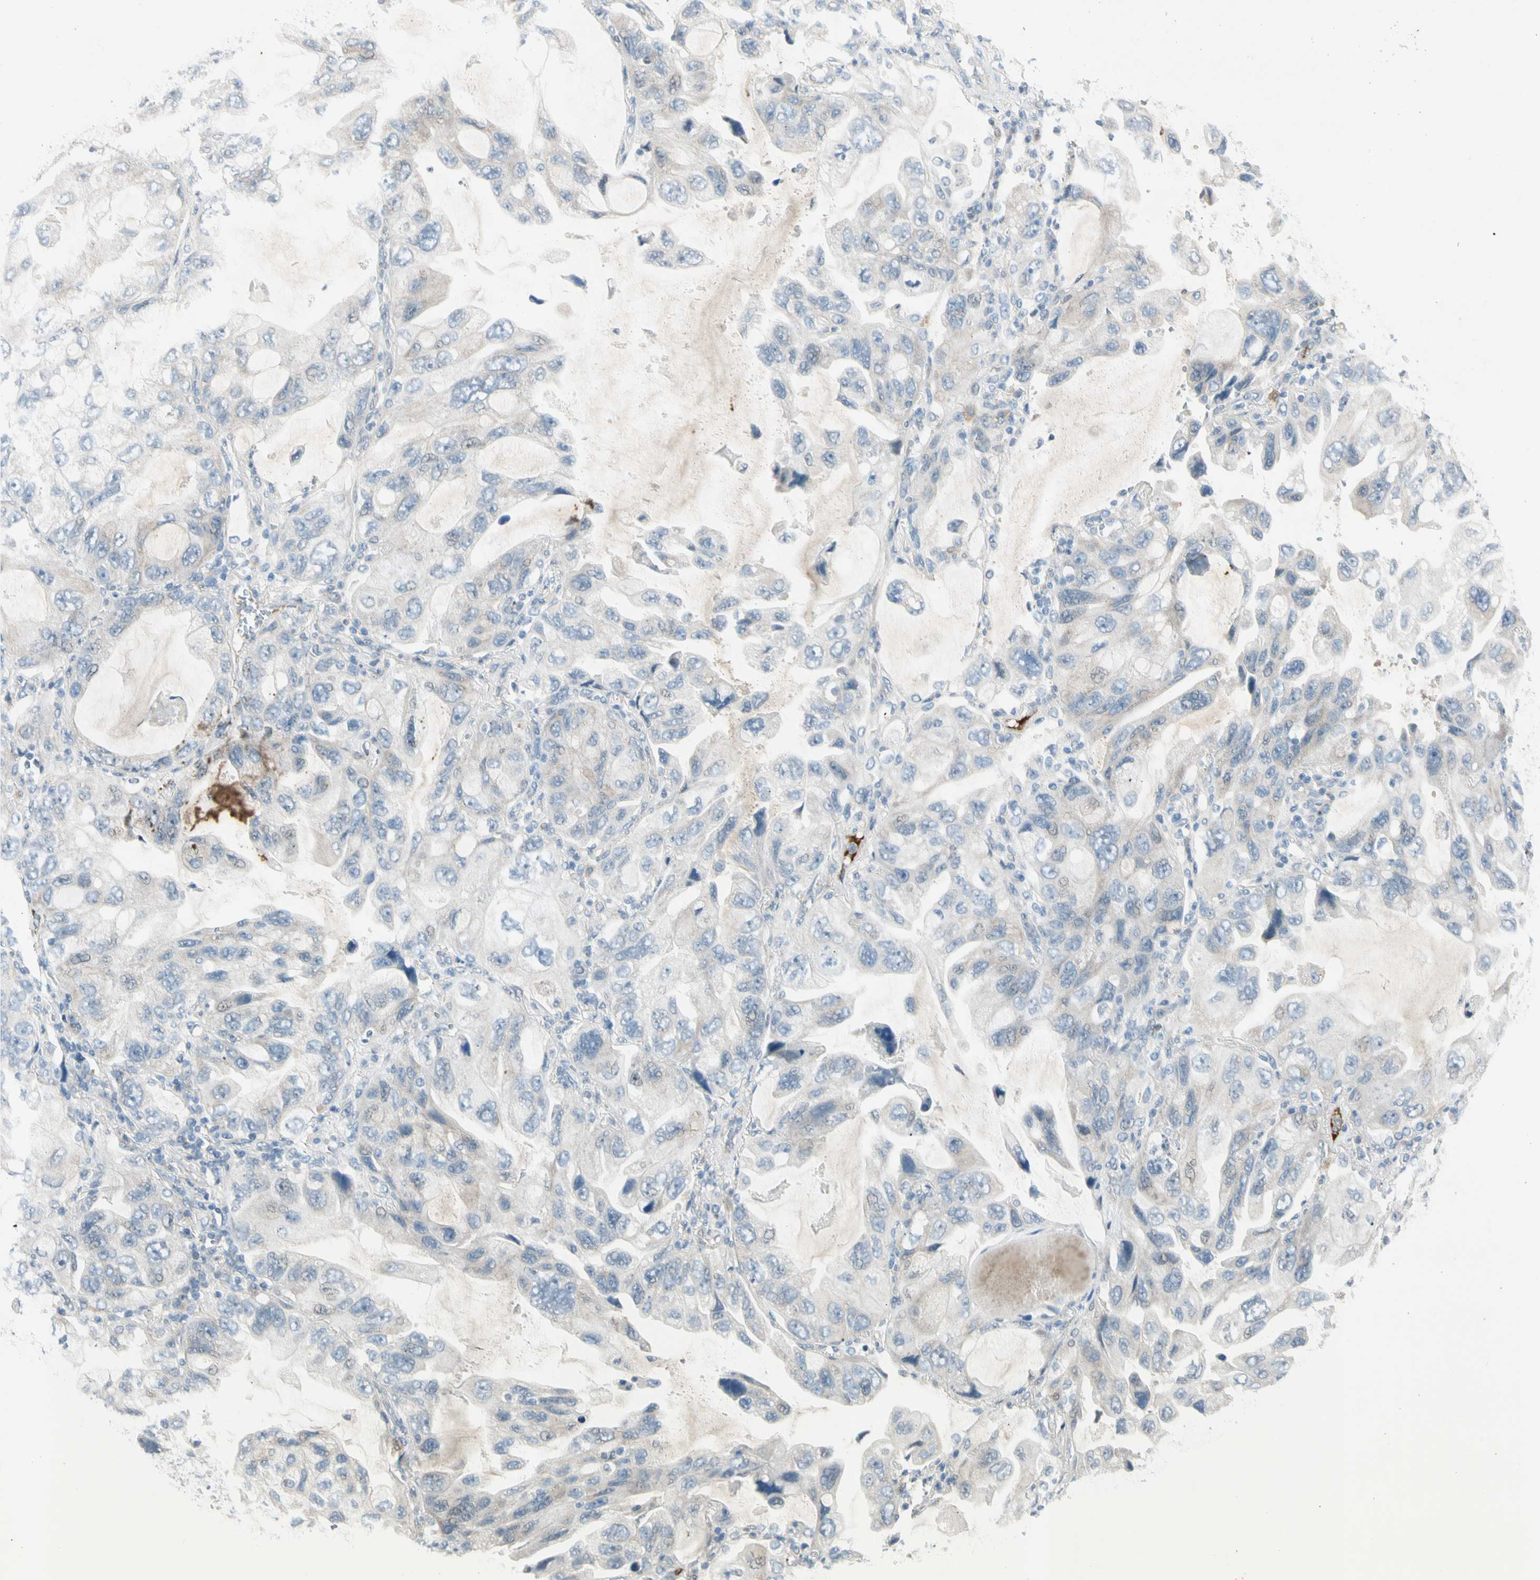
{"staining": {"intensity": "negative", "quantity": "none", "location": "none"}, "tissue": "lung cancer", "cell_type": "Tumor cells", "image_type": "cancer", "snomed": [{"axis": "morphology", "description": "Squamous cell carcinoma, NOS"}, {"axis": "topography", "description": "Lung"}], "caption": "This micrograph is of lung cancer stained with IHC to label a protein in brown with the nuclei are counter-stained blue. There is no expression in tumor cells. (DAB (3,3'-diaminobenzidine) IHC, high magnification).", "gene": "SERPIND1", "patient": {"sex": "female", "age": 73}}